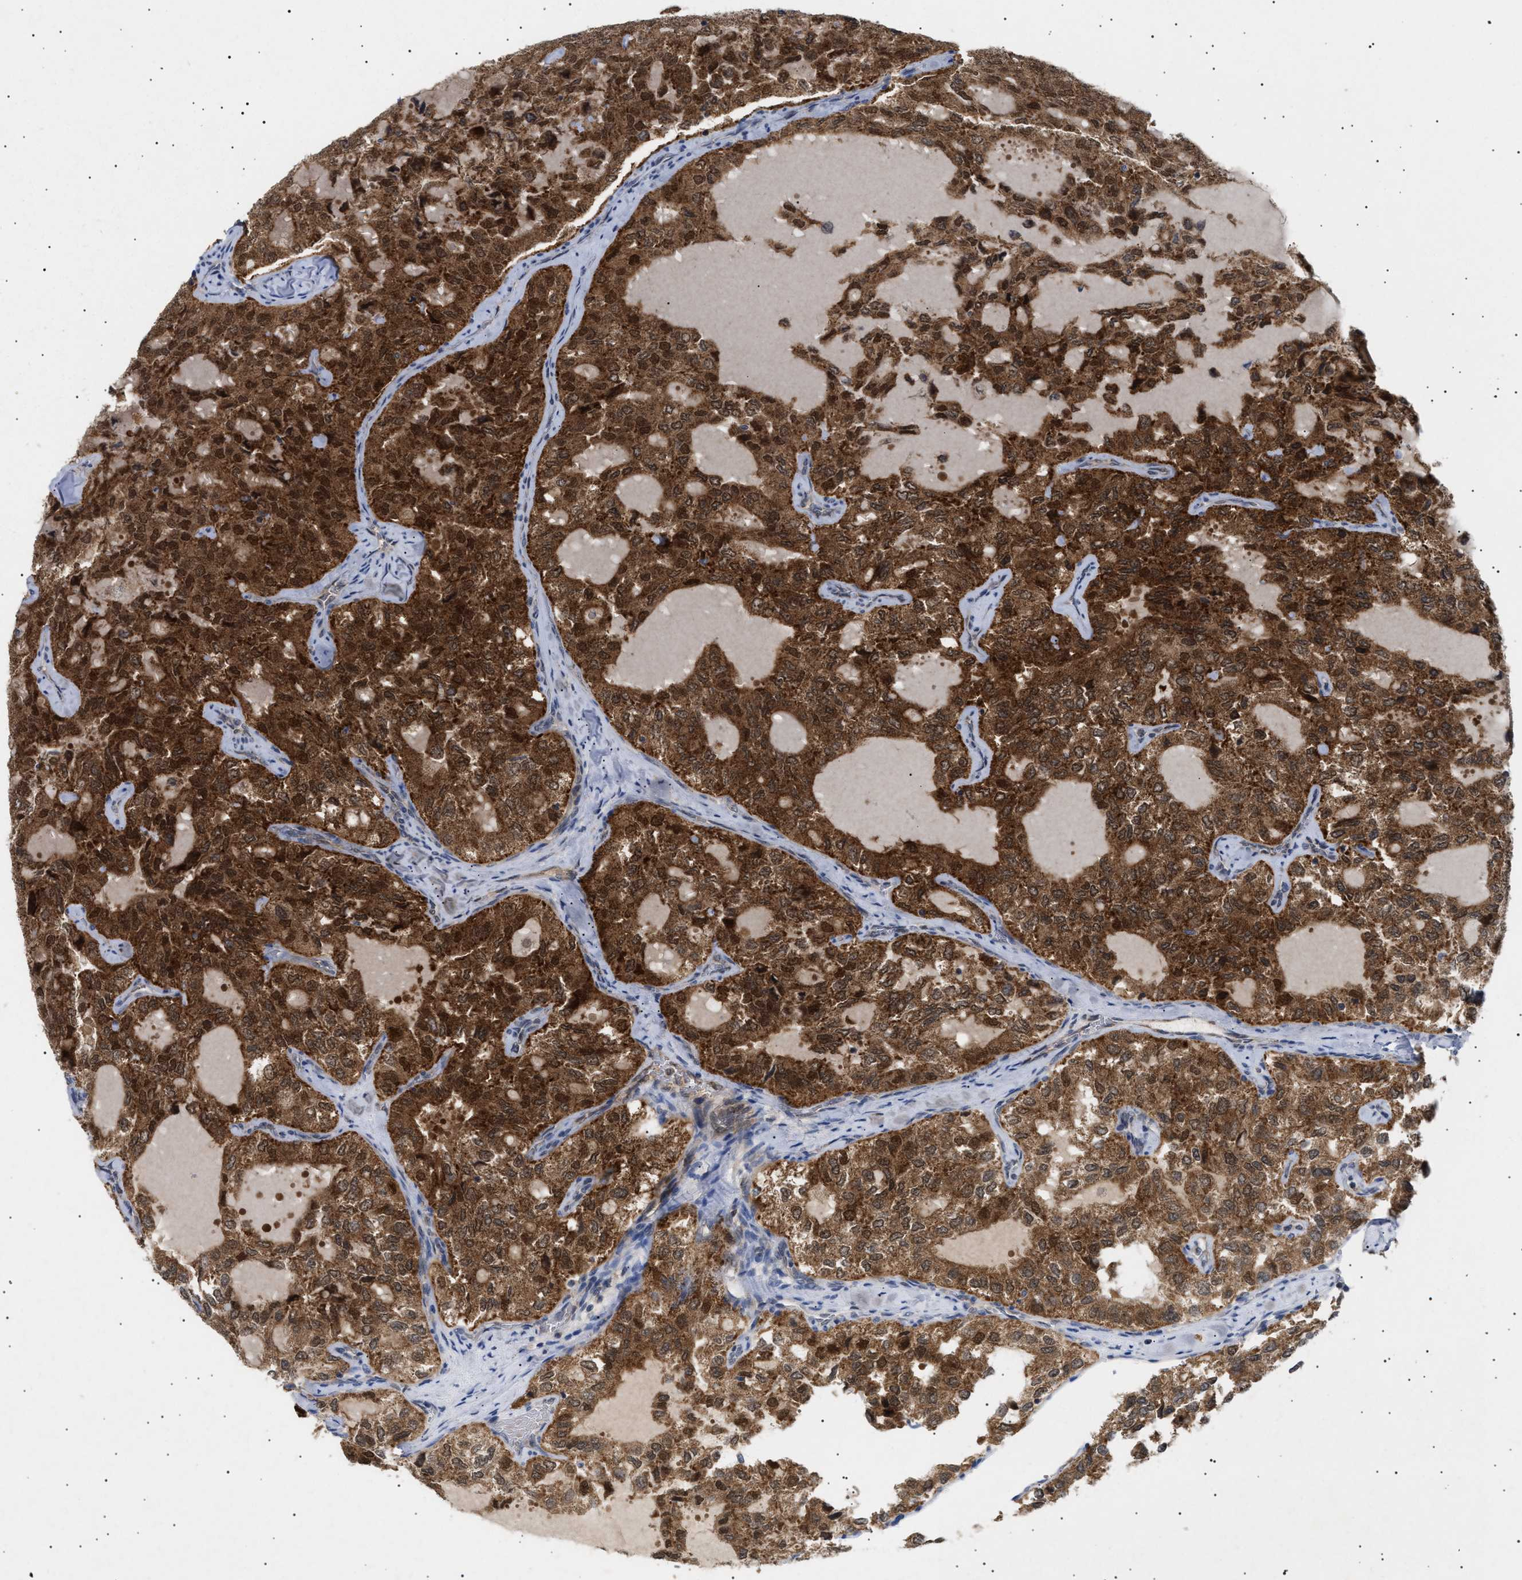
{"staining": {"intensity": "strong", "quantity": ">75%", "location": "cytoplasmic/membranous,nuclear"}, "tissue": "thyroid cancer", "cell_type": "Tumor cells", "image_type": "cancer", "snomed": [{"axis": "morphology", "description": "Follicular adenoma carcinoma, NOS"}, {"axis": "topography", "description": "Thyroid gland"}], "caption": "Brown immunohistochemical staining in human thyroid cancer exhibits strong cytoplasmic/membranous and nuclear staining in about >75% of tumor cells.", "gene": "SIRT5", "patient": {"sex": "male", "age": 75}}